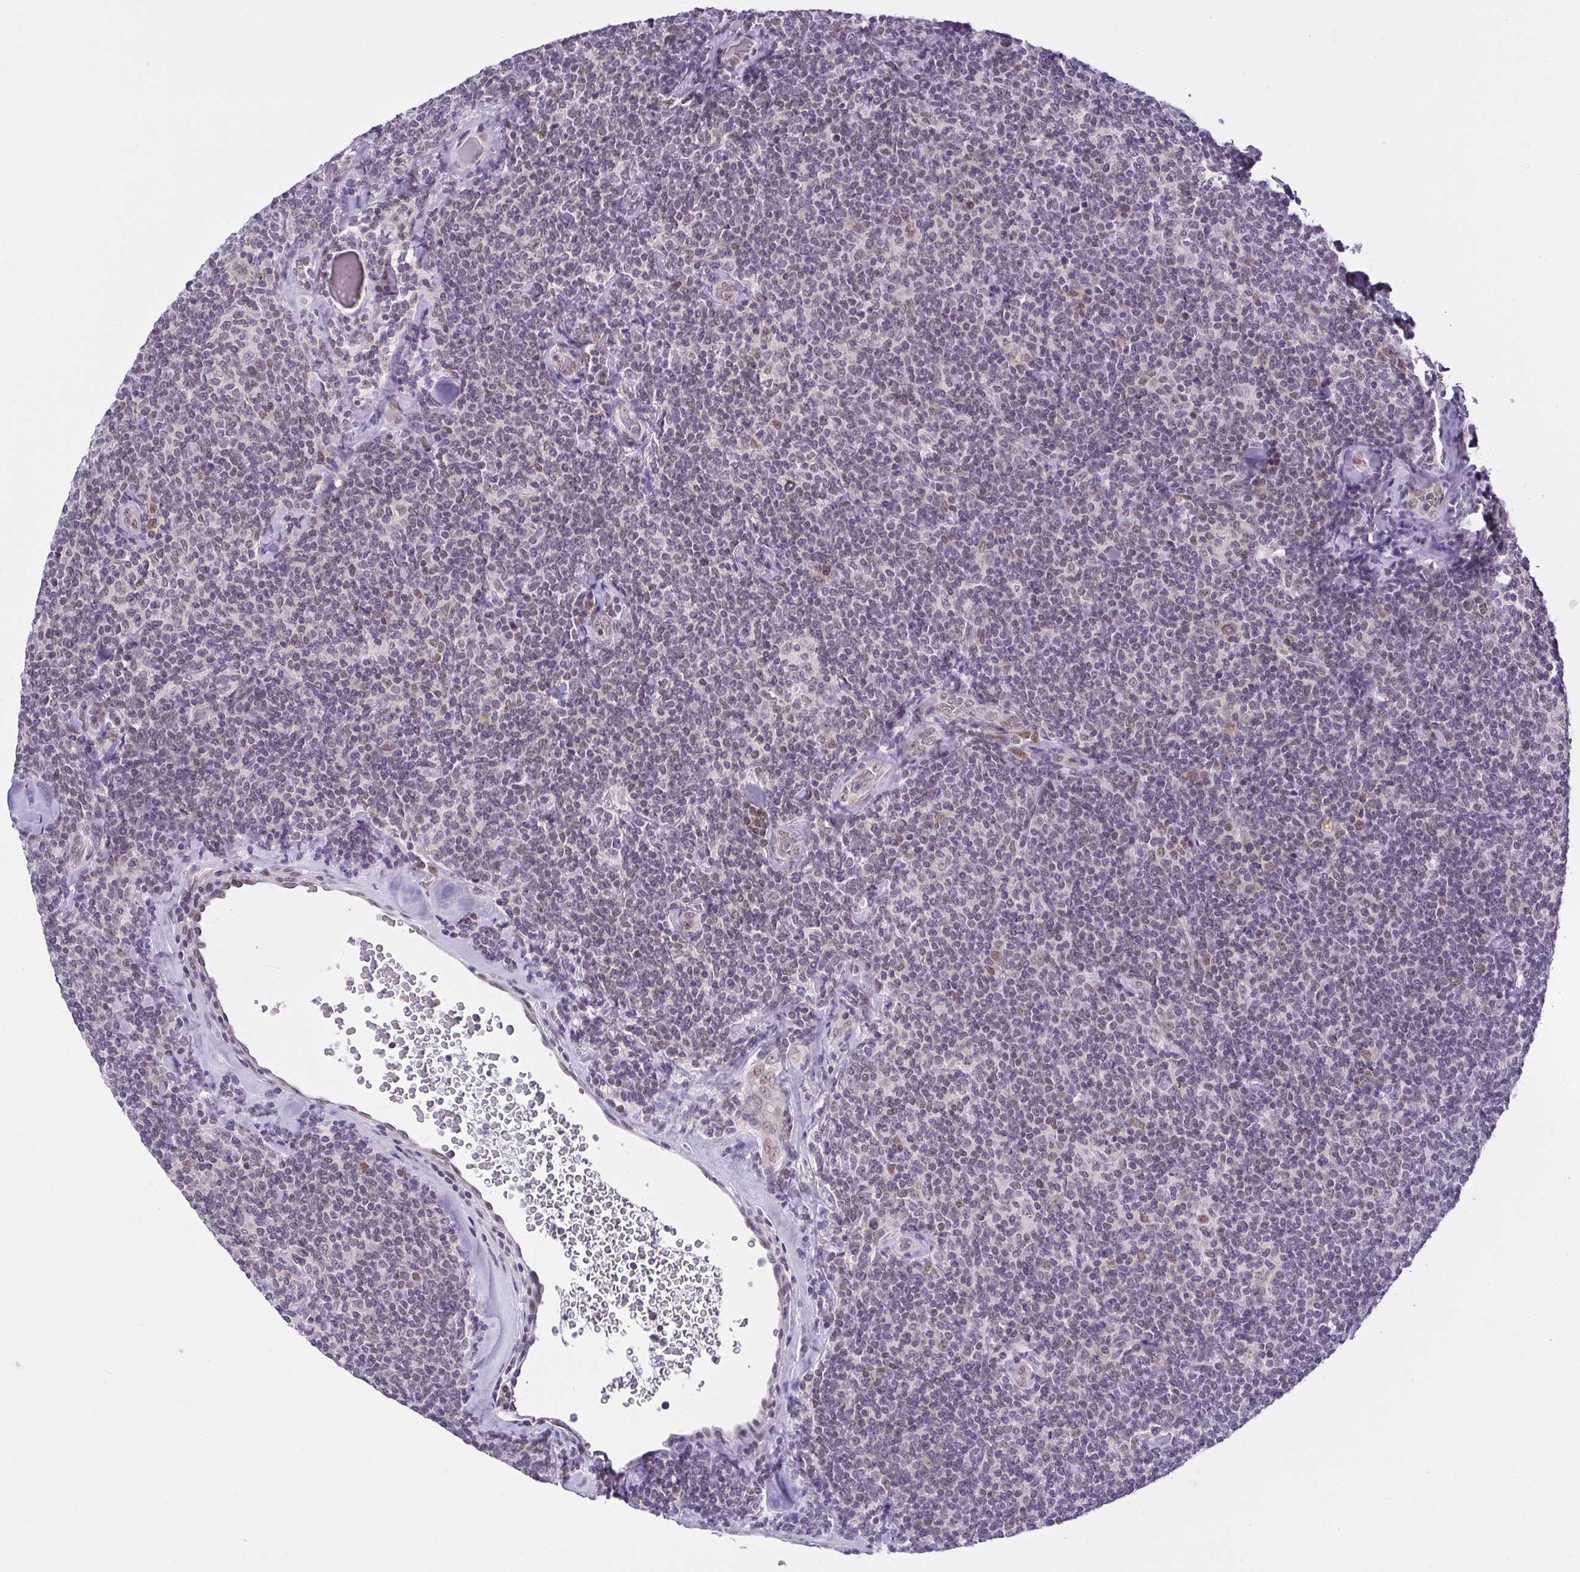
{"staining": {"intensity": "weak", "quantity": "<25%", "location": "nuclear"}, "tissue": "lymphoma", "cell_type": "Tumor cells", "image_type": "cancer", "snomed": [{"axis": "morphology", "description": "Malignant lymphoma, non-Hodgkin's type, Low grade"}, {"axis": "topography", "description": "Lymph node"}], "caption": "This is a micrograph of immunohistochemistry (IHC) staining of lymphoma, which shows no expression in tumor cells.", "gene": "RBM3", "patient": {"sex": "female", "age": 56}}